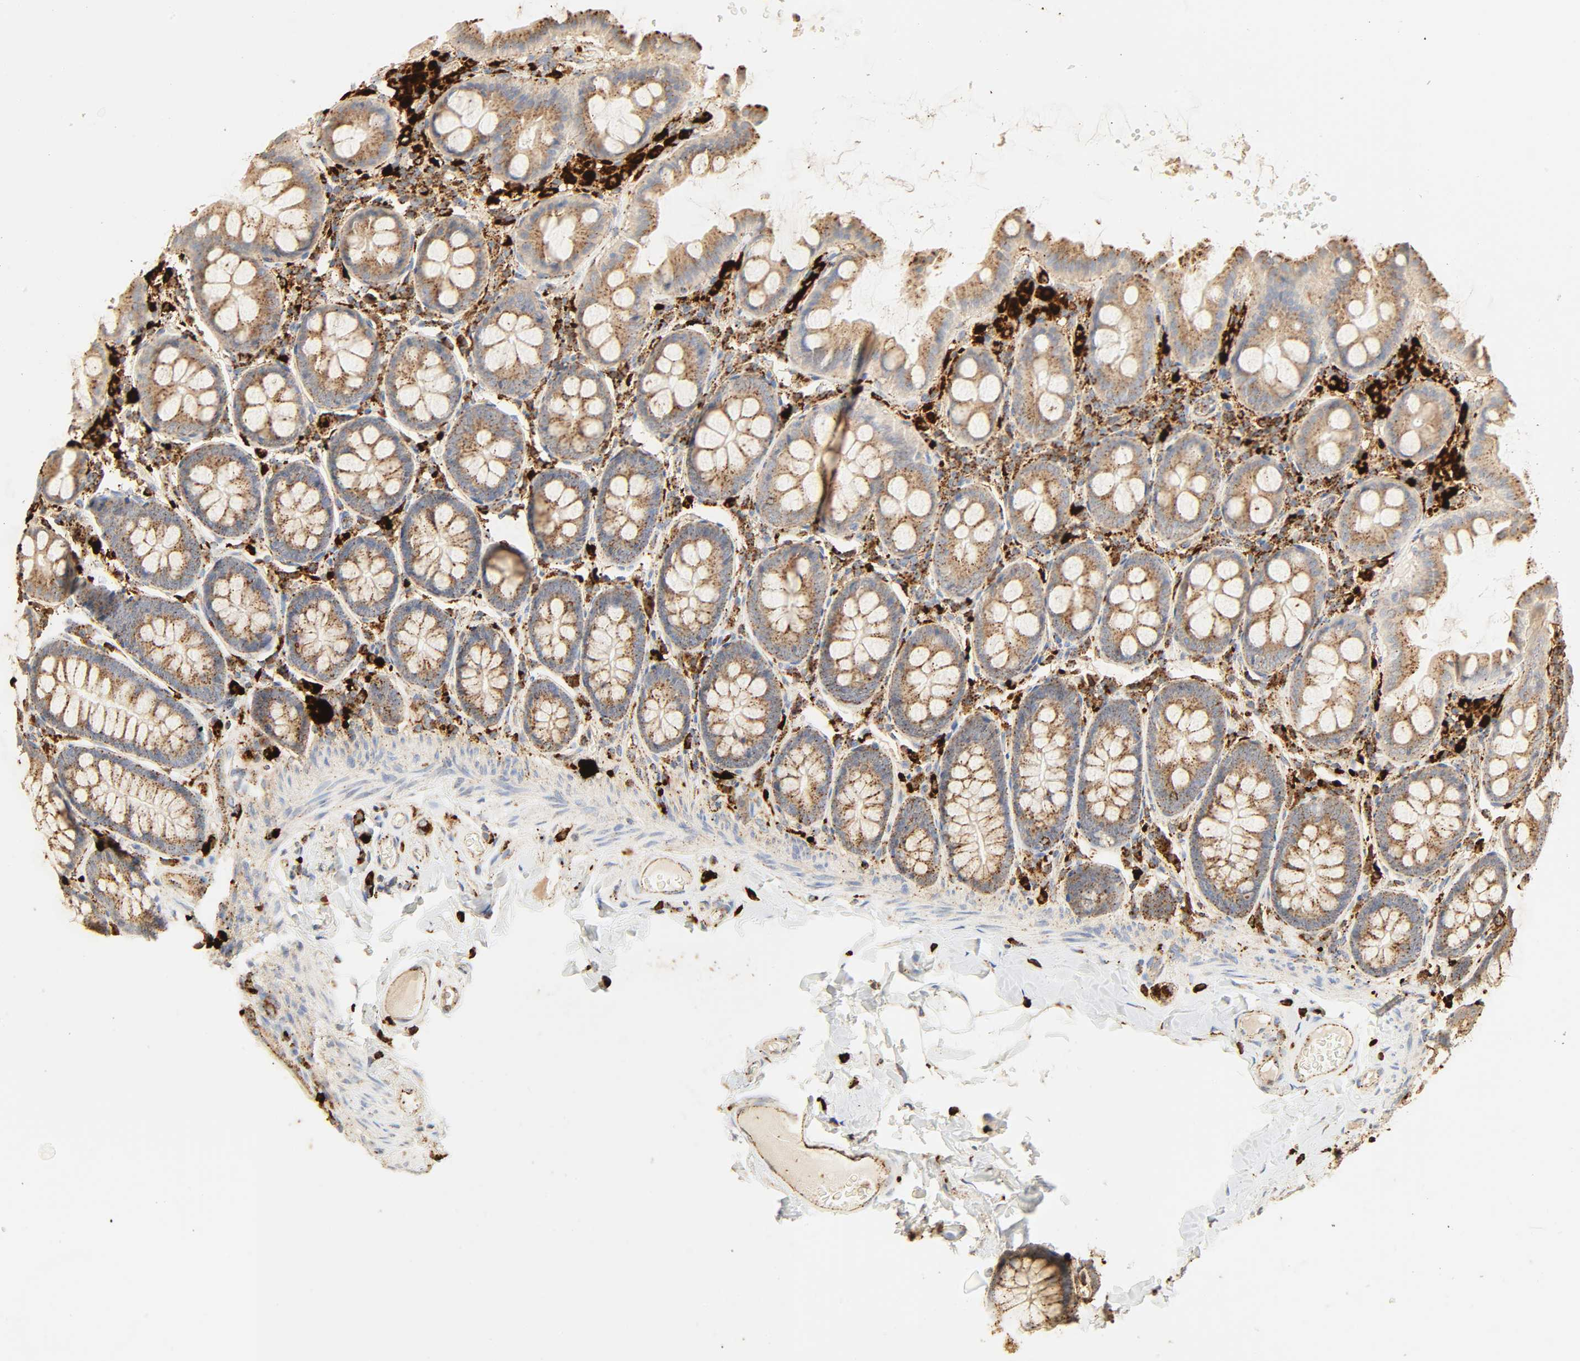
{"staining": {"intensity": "moderate", "quantity": ">75%", "location": "cytoplasmic/membranous"}, "tissue": "colon", "cell_type": "Endothelial cells", "image_type": "normal", "snomed": [{"axis": "morphology", "description": "Normal tissue, NOS"}, {"axis": "topography", "description": "Colon"}], "caption": "Immunohistochemical staining of normal human colon exhibits >75% levels of moderate cytoplasmic/membranous protein expression in approximately >75% of endothelial cells. (brown staining indicates protein expression, while blue staining denotes nuclei).", "gene": "PSAP", "patient": {"sex": "female", "age": 61}}